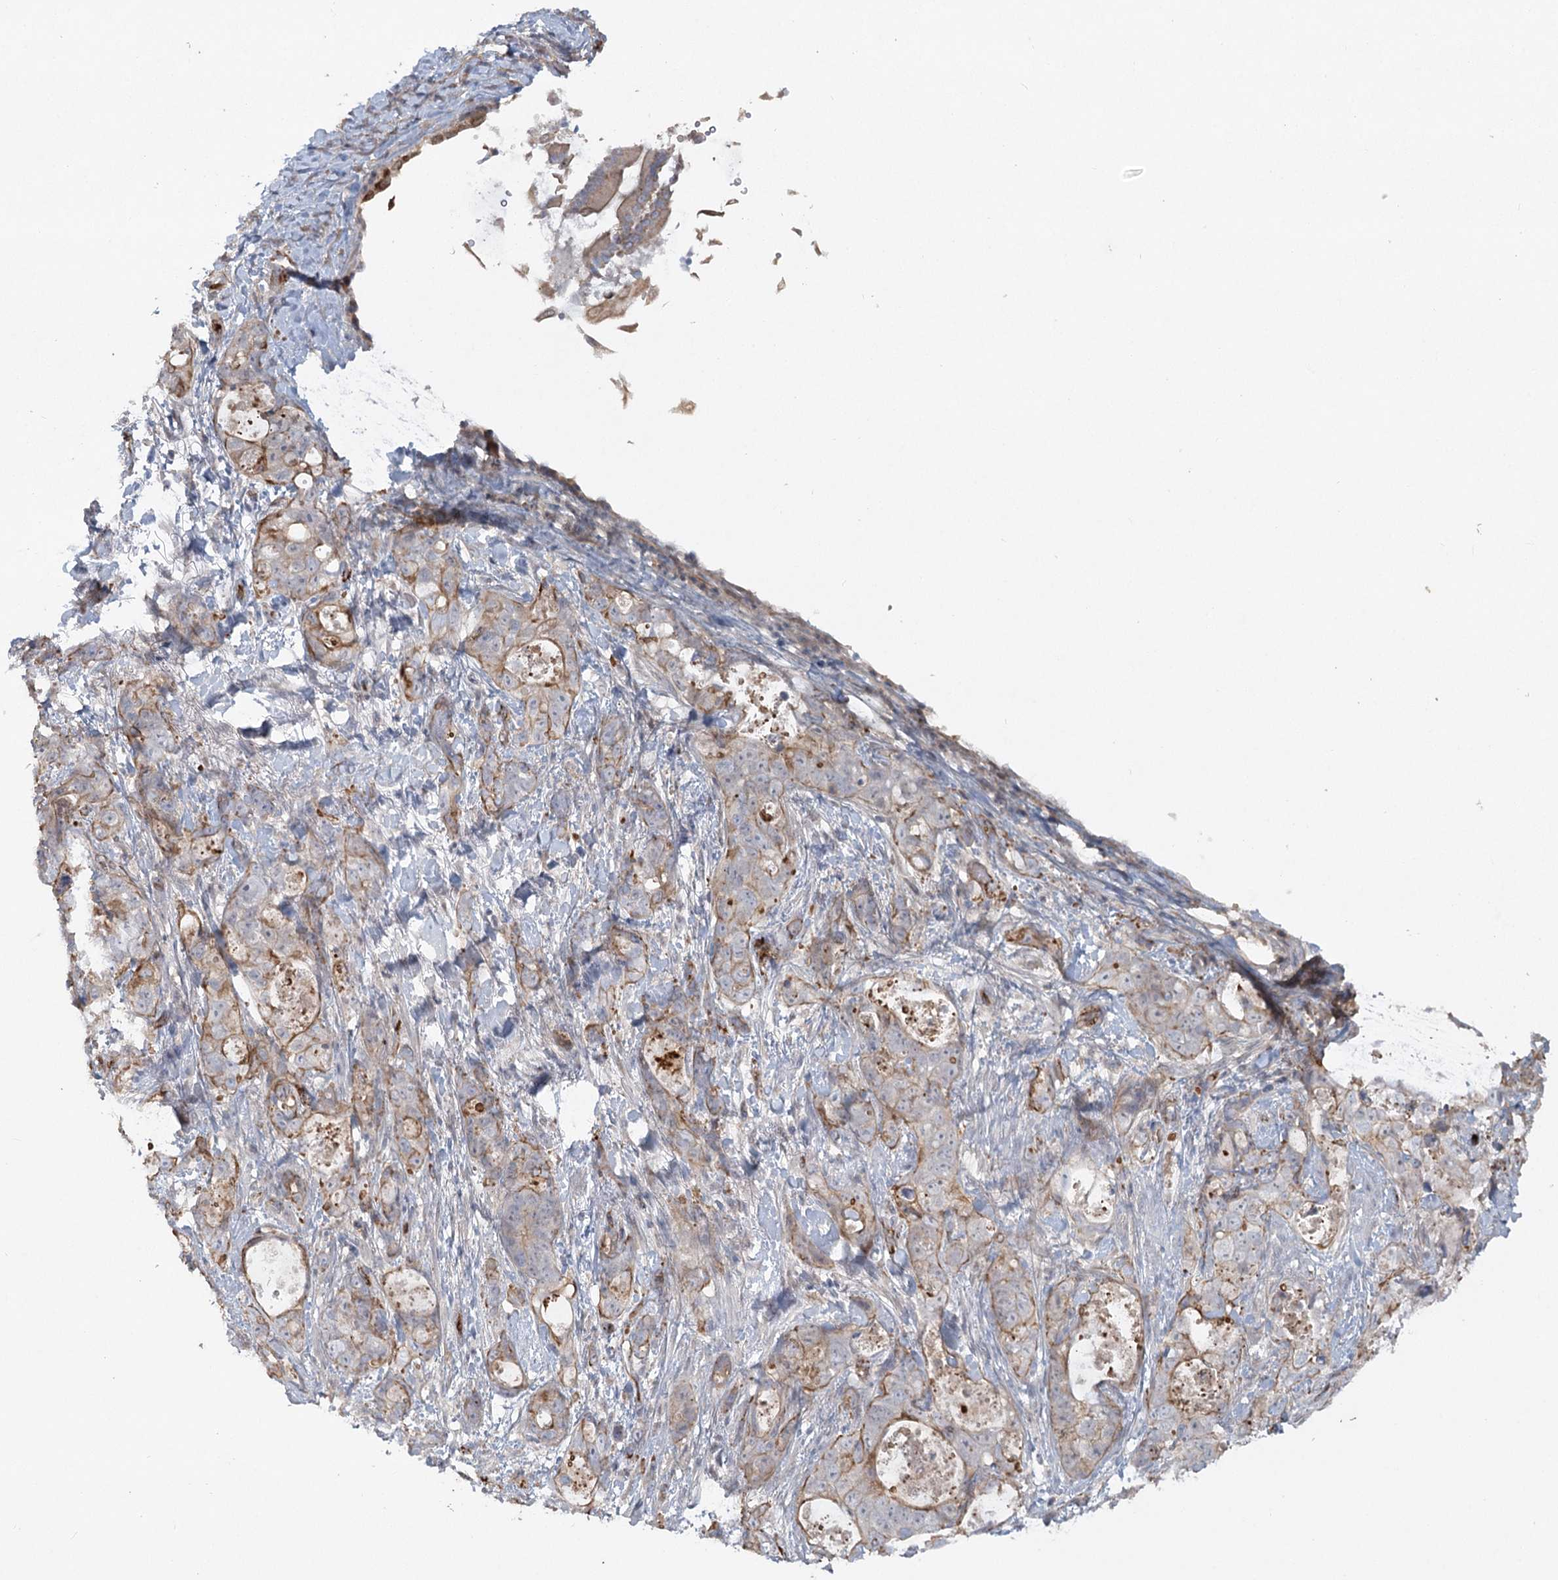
{"staining": {"intensity": "moderate", "quantity": "<25%", "location": "cytoplasmic/membranous"}, "tissue": "stomach cancer", "cell_type": "Tumor cells", "image_type": "cancer", "snomed": [{"axis": "morphology", "description": "Normal tissue, NOS"}, {"axis": "morphology", "description": "Adenocarcinoma, NOS"}, {"axis": "topography", "description": "Stomach"}], "caption": "Protein expression analysis of stomach cancer displays moderate cytoplasmic/membranous positivity in about <25% of tumor cells.", "gene": "KBTBD4", "patient": {"sex": "female", "age": 89}}